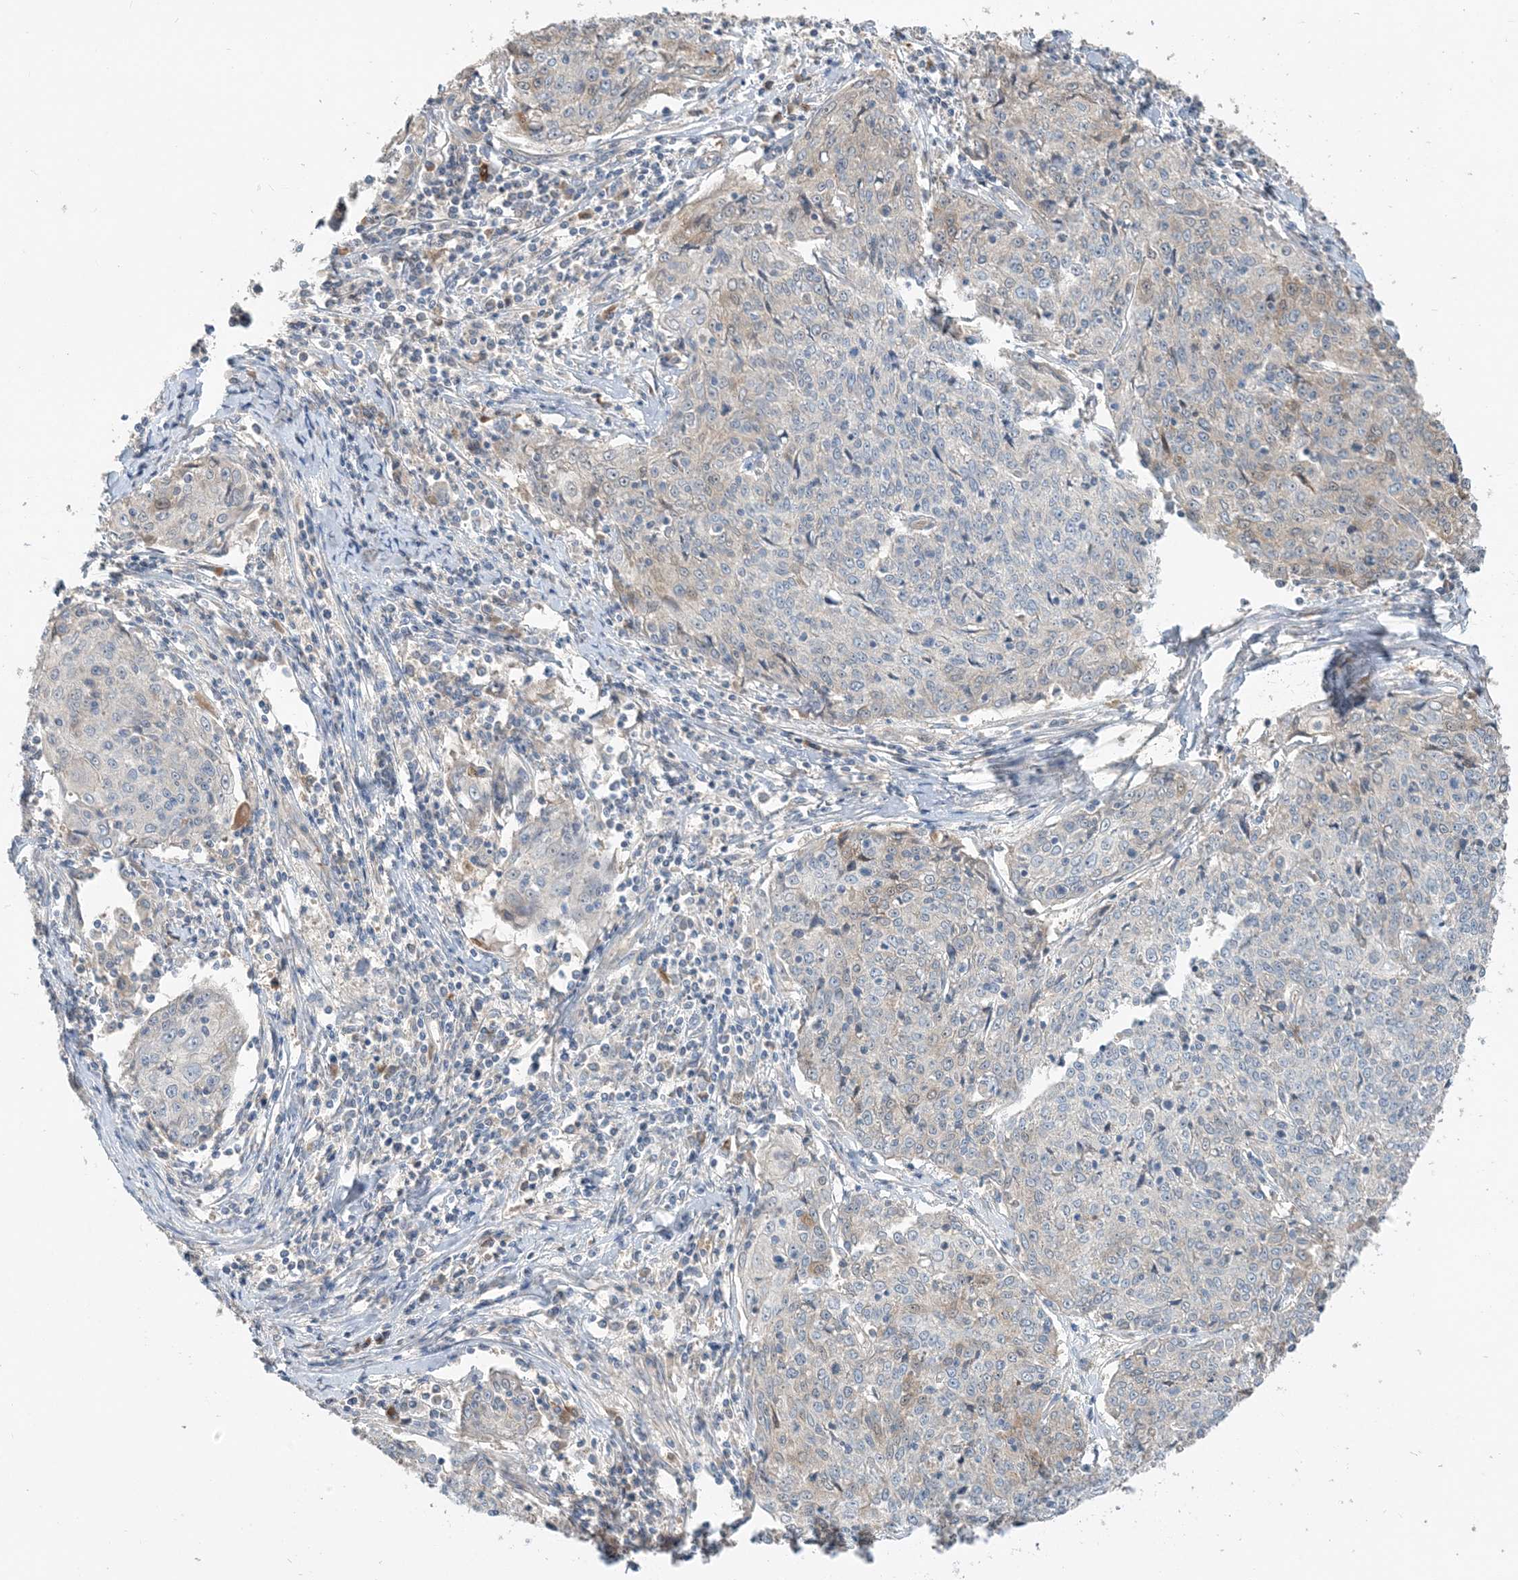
{"staining": {"intensity": "negative", "quantity": "none", "location": "none"}, "tissue": "cervical cancer", "cell_type": "Tumor cells", "image_type": "cancer", "snomed": [{"axis": "morphology", "description": "Squamous cell carcinoma, NOS"}, {"axis": "topography", "description": "Cervix"}], "caption": "Immunohistochemistry (IHC) of human squamous cell carcinoma (cervical) exhibits no staining in tumor cells.", "gene": "USP53", "patient": {"sex": "female", "age": 48}}